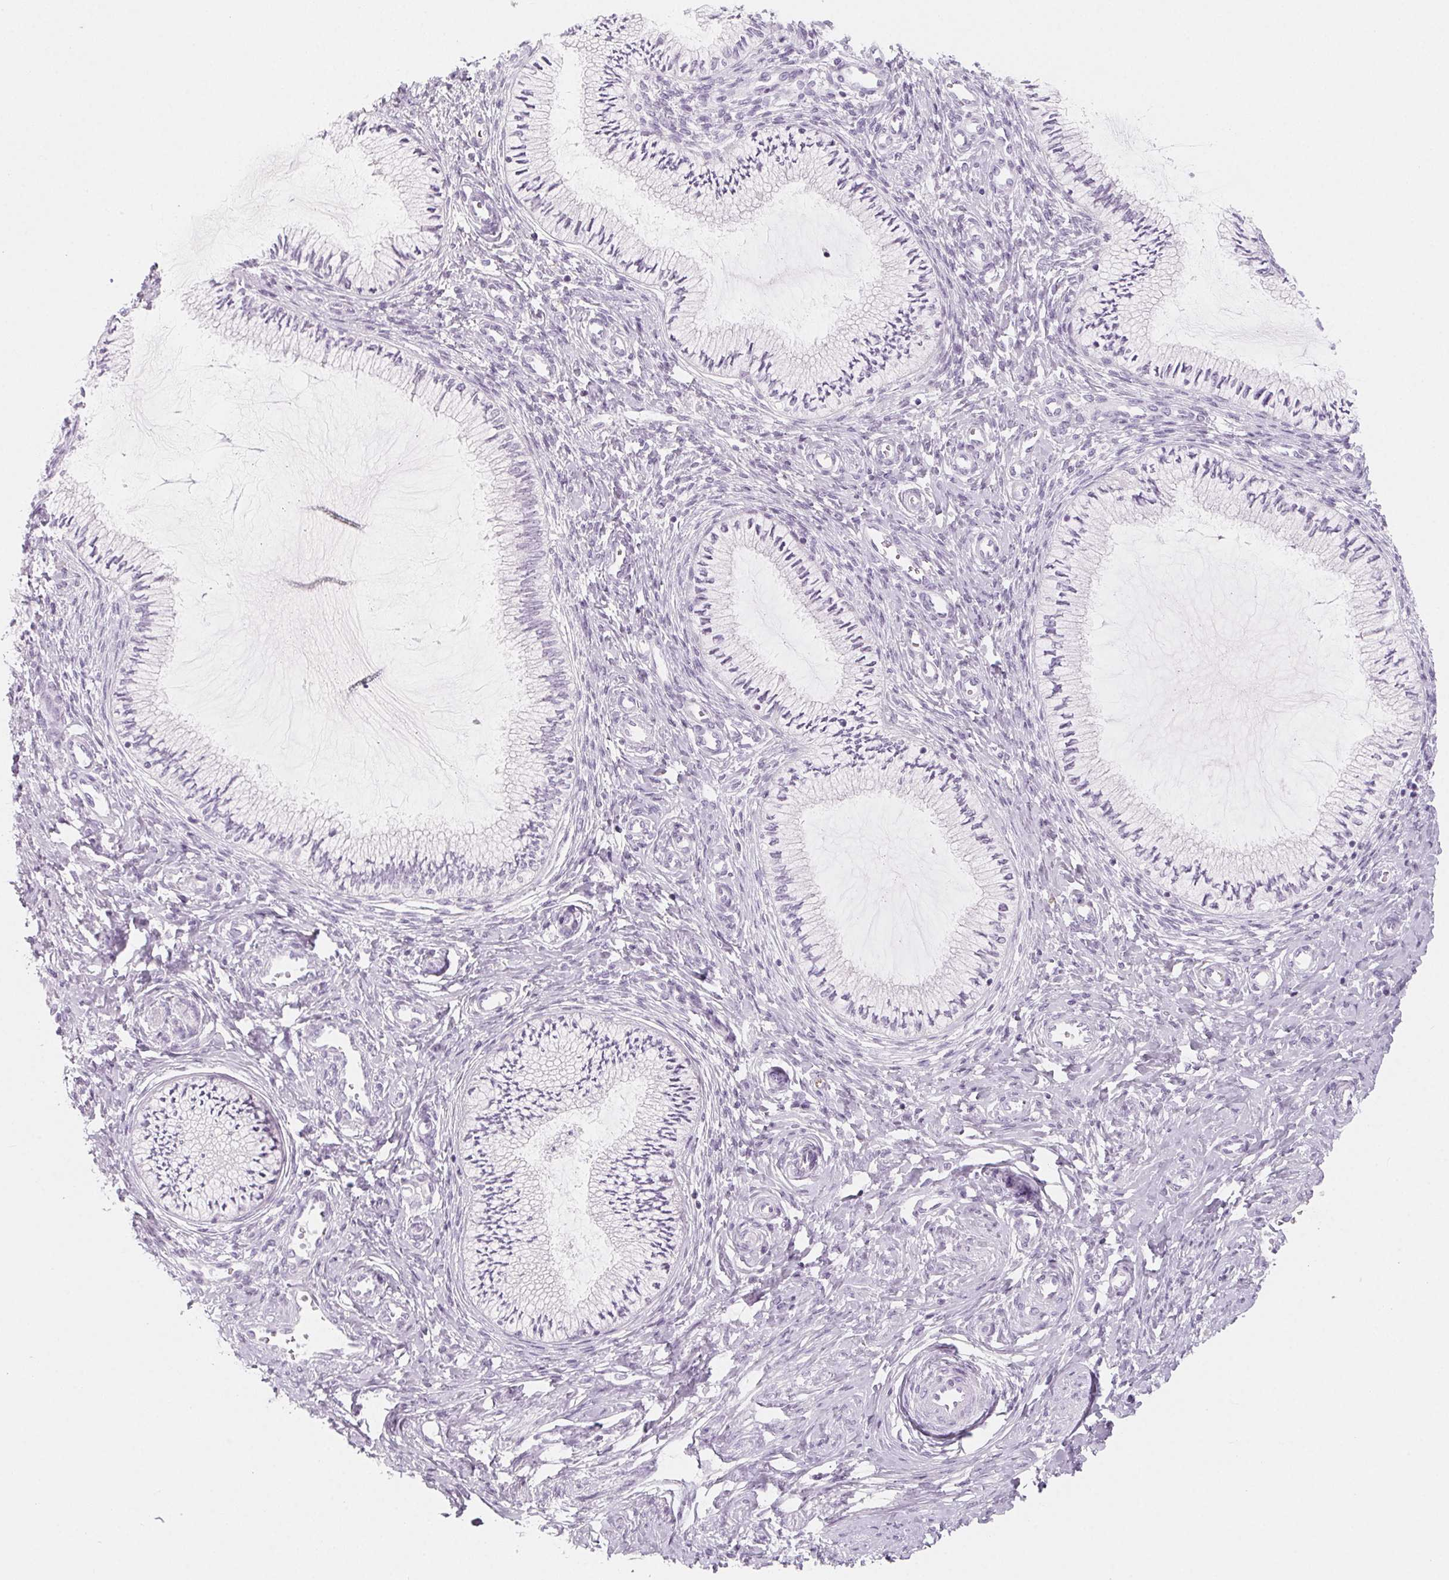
{"staining": {"intensity": "negative", "quantity": "none", "location": "none"}, "tissue": "cervix", "cell_type": "Glandular cells", "image_type": "normal", "snomed": [{"axis": "morphology", "description": "Normal tissue, NOS"}, {"axis": "topography", "description": "Cervix"}], "caption": "Human cervix stained for a protein using immunohistochemistry shows no staining in glandular cells.", "gene": "SH3GL2", "patient": {"sex": "female", "age": 24}}